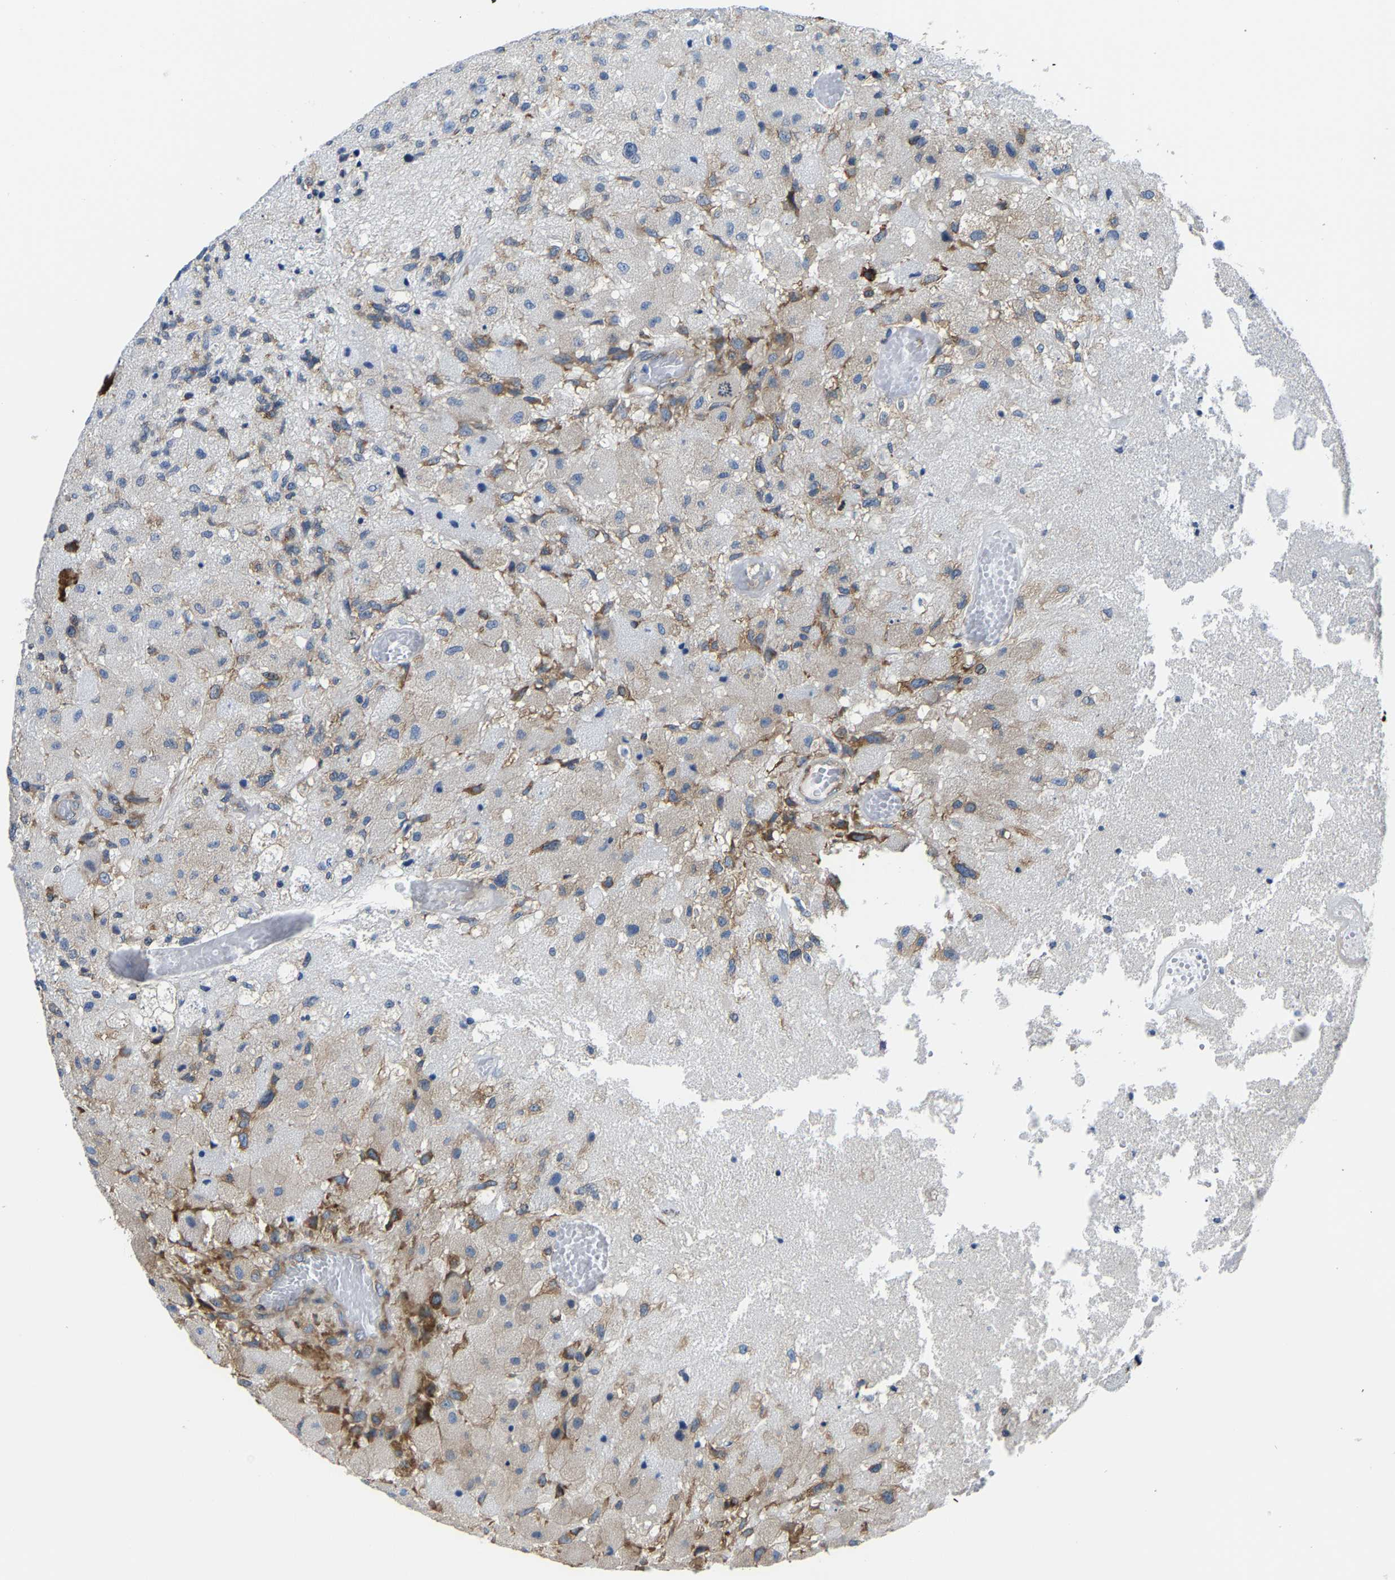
{"staining": {"intensity": "moderate", "quantity": "<25%", "location": "cytoplasmic/membranous"}, "tissue": "glioma", "cell_type": "Tumor cells", "image_type": "cancer", "snomed": [{"axis": "morphology", "description": "Normal tissue, NOS"}, {"axis": "morphology", "description": "Glioma, malignant, High grade"}, {"axis": "topography", "description": "Cerebral cortex"}], "caption": "Immunohistochemistry (IHC) histopathology image of glioma stained for a protein (brown), which exhibits low levels of moderate cytoplasmic/membranous positivity in approximately <25% of tumor cells.", "gene": "G3BP2", "patient": {"sex": "male", "age": 77}}